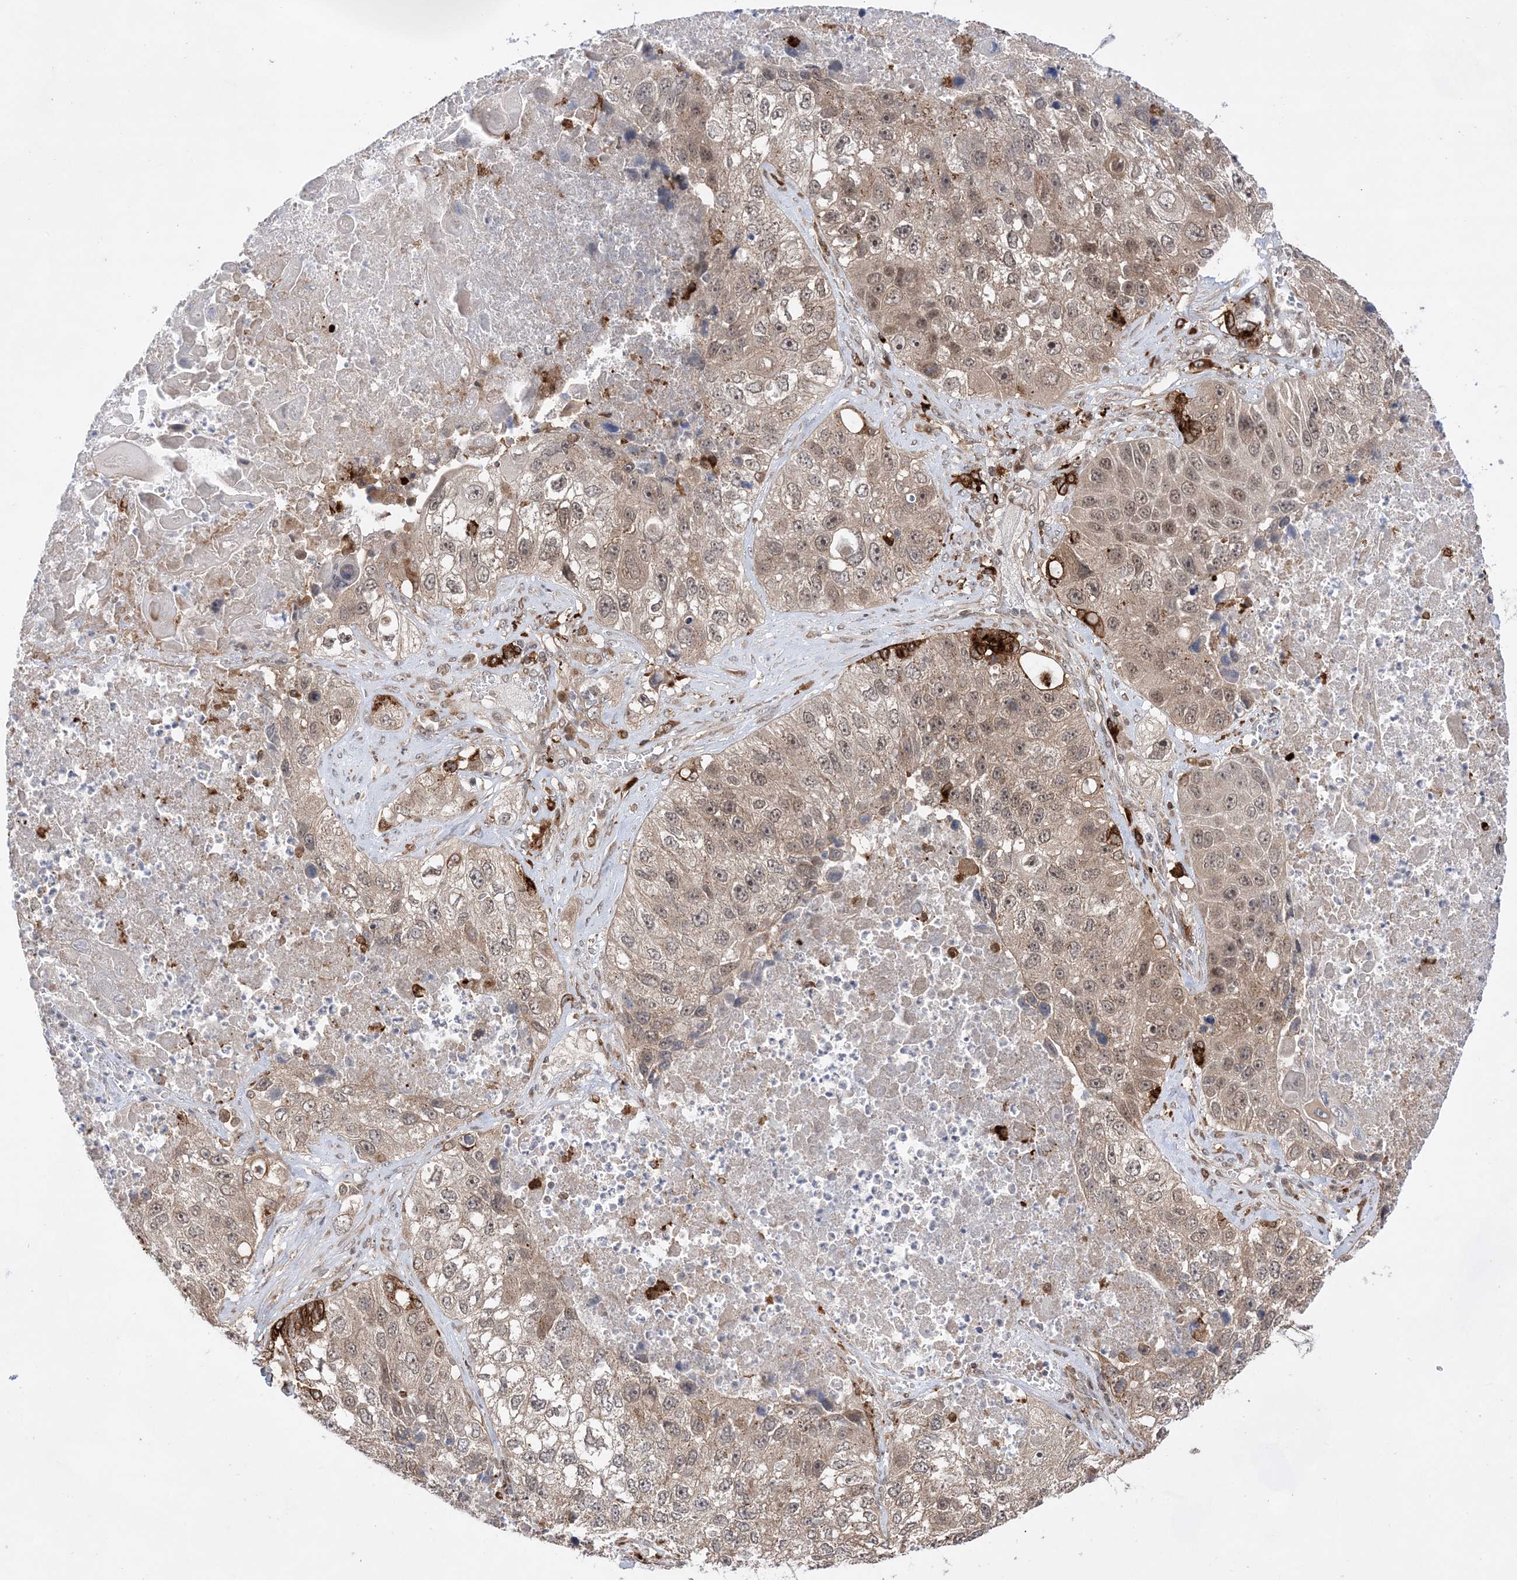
{"staining": {"intensity": "weak", "quantity": "25%-75%", "location": "cytoplasmic/membranous"}, "tissue": "lung cancer", "cell_type": "Tumor cells", "image_type": "cancer", "snomed": [{"axis": "morphology", "description": "Squamous cell carcinoma, NOS"}, {"axis": "topography", "description": "Lung"}], "caption": "IHC of lung squamous cell carcinoma exhibits low levels of weak cytoplasmic/membranous expression in about 25%-75% of tumor cells.", "gene": "ANAPC15", "patient": {"sex": "male", "age": 61}}